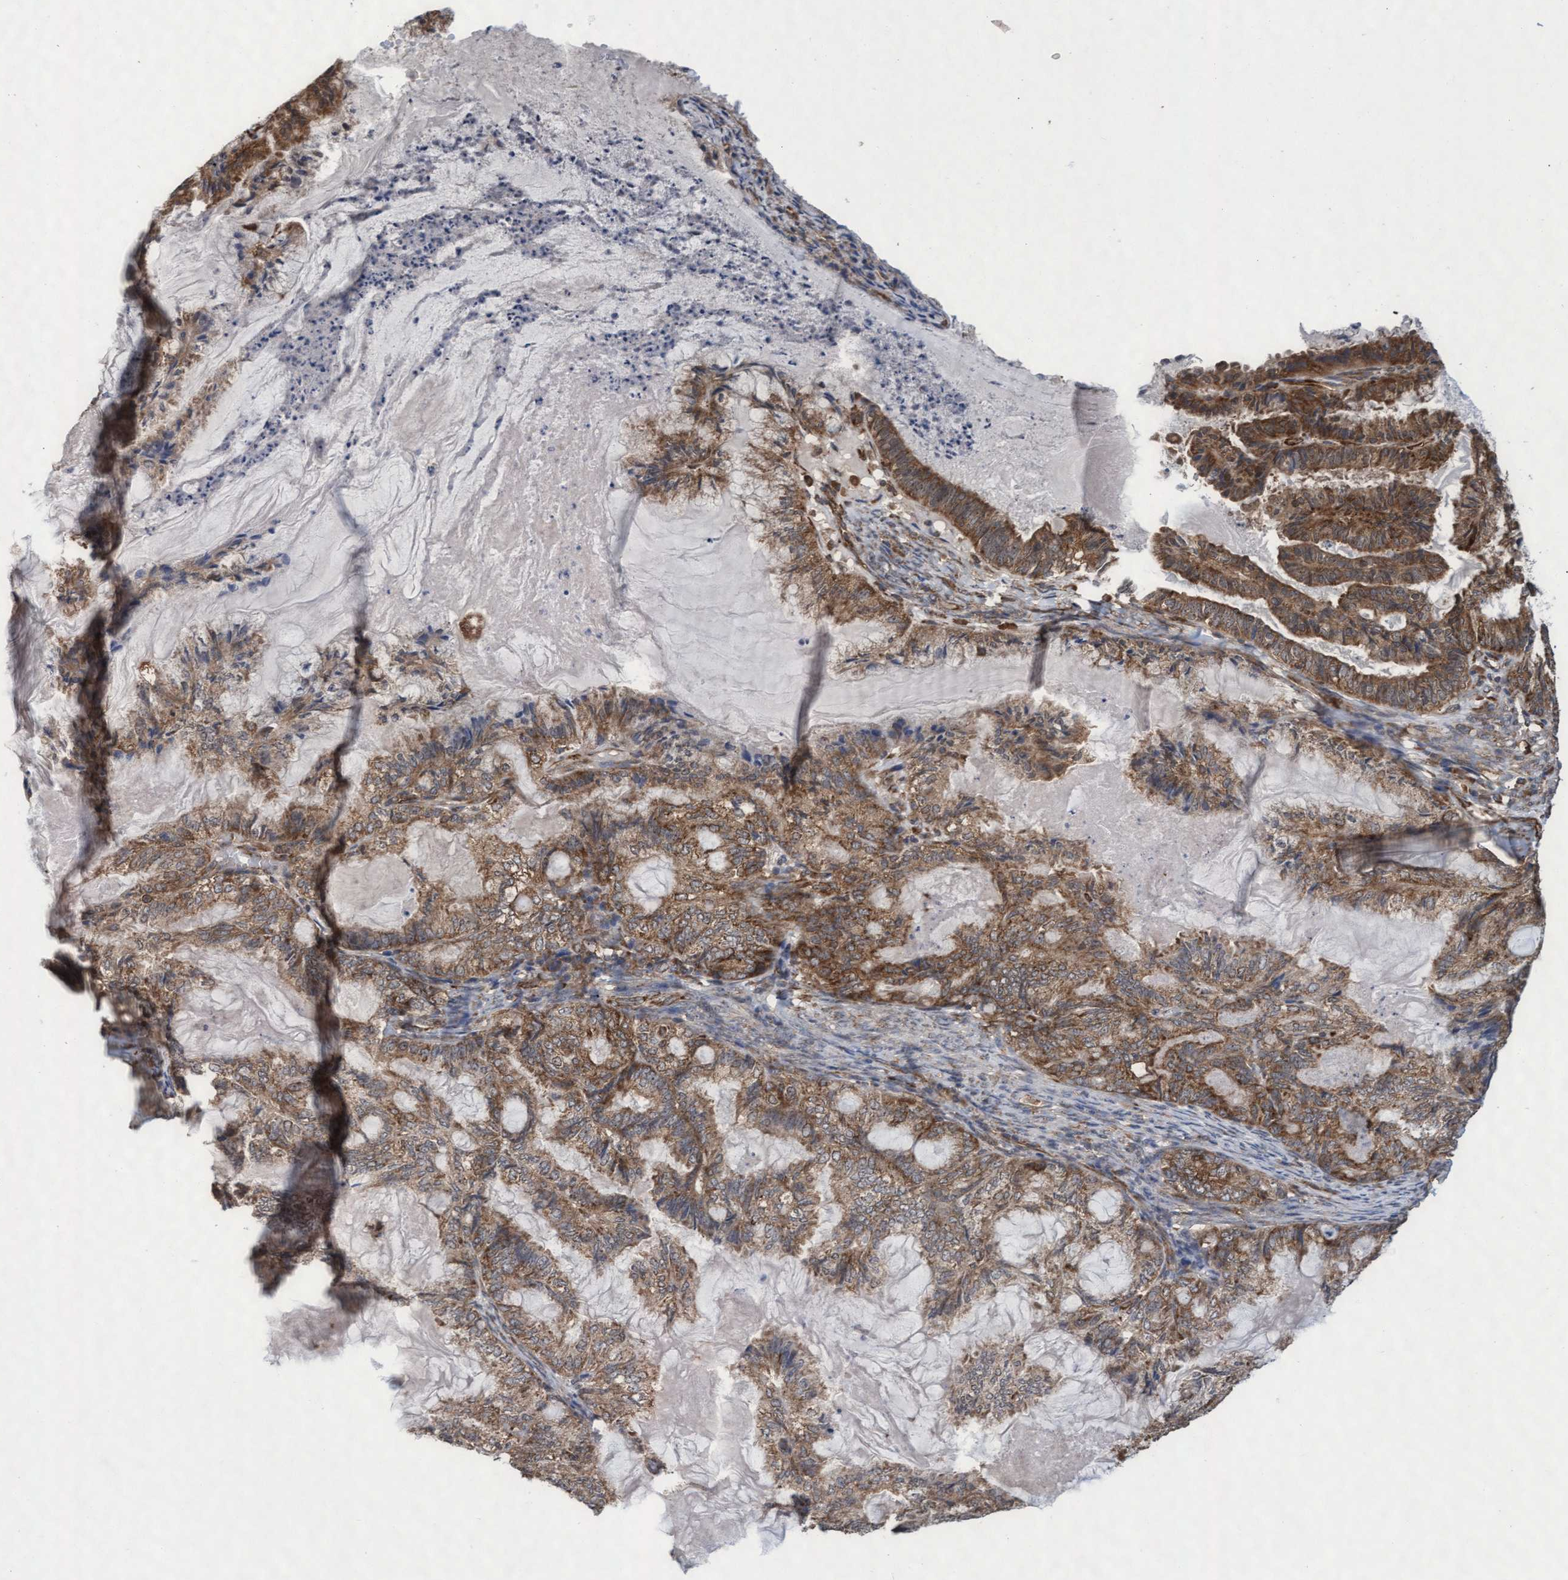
{"staining": {"intensity": "moderate", "quantity": "25%-75%", "location": "cytoplasmic/membranous"}, "tissue": "endometrial cancer", "cell_type": "Tumor cells", "image_type": "cancer", "snomed": [{"axis": "morphology", "description": "Adenocarcinoma, NOS"}, {"axis": "topography", "description": "Endometrium"}], "caption": "Tumor cells show medium levels of moderate cytoplasmic/membranous positivity in approximately 25%-75% of cells in endometrial cancer (adenocarcinoma).", "gene": "ABCF2", "patient": {"sex": "female", "age": 86}}